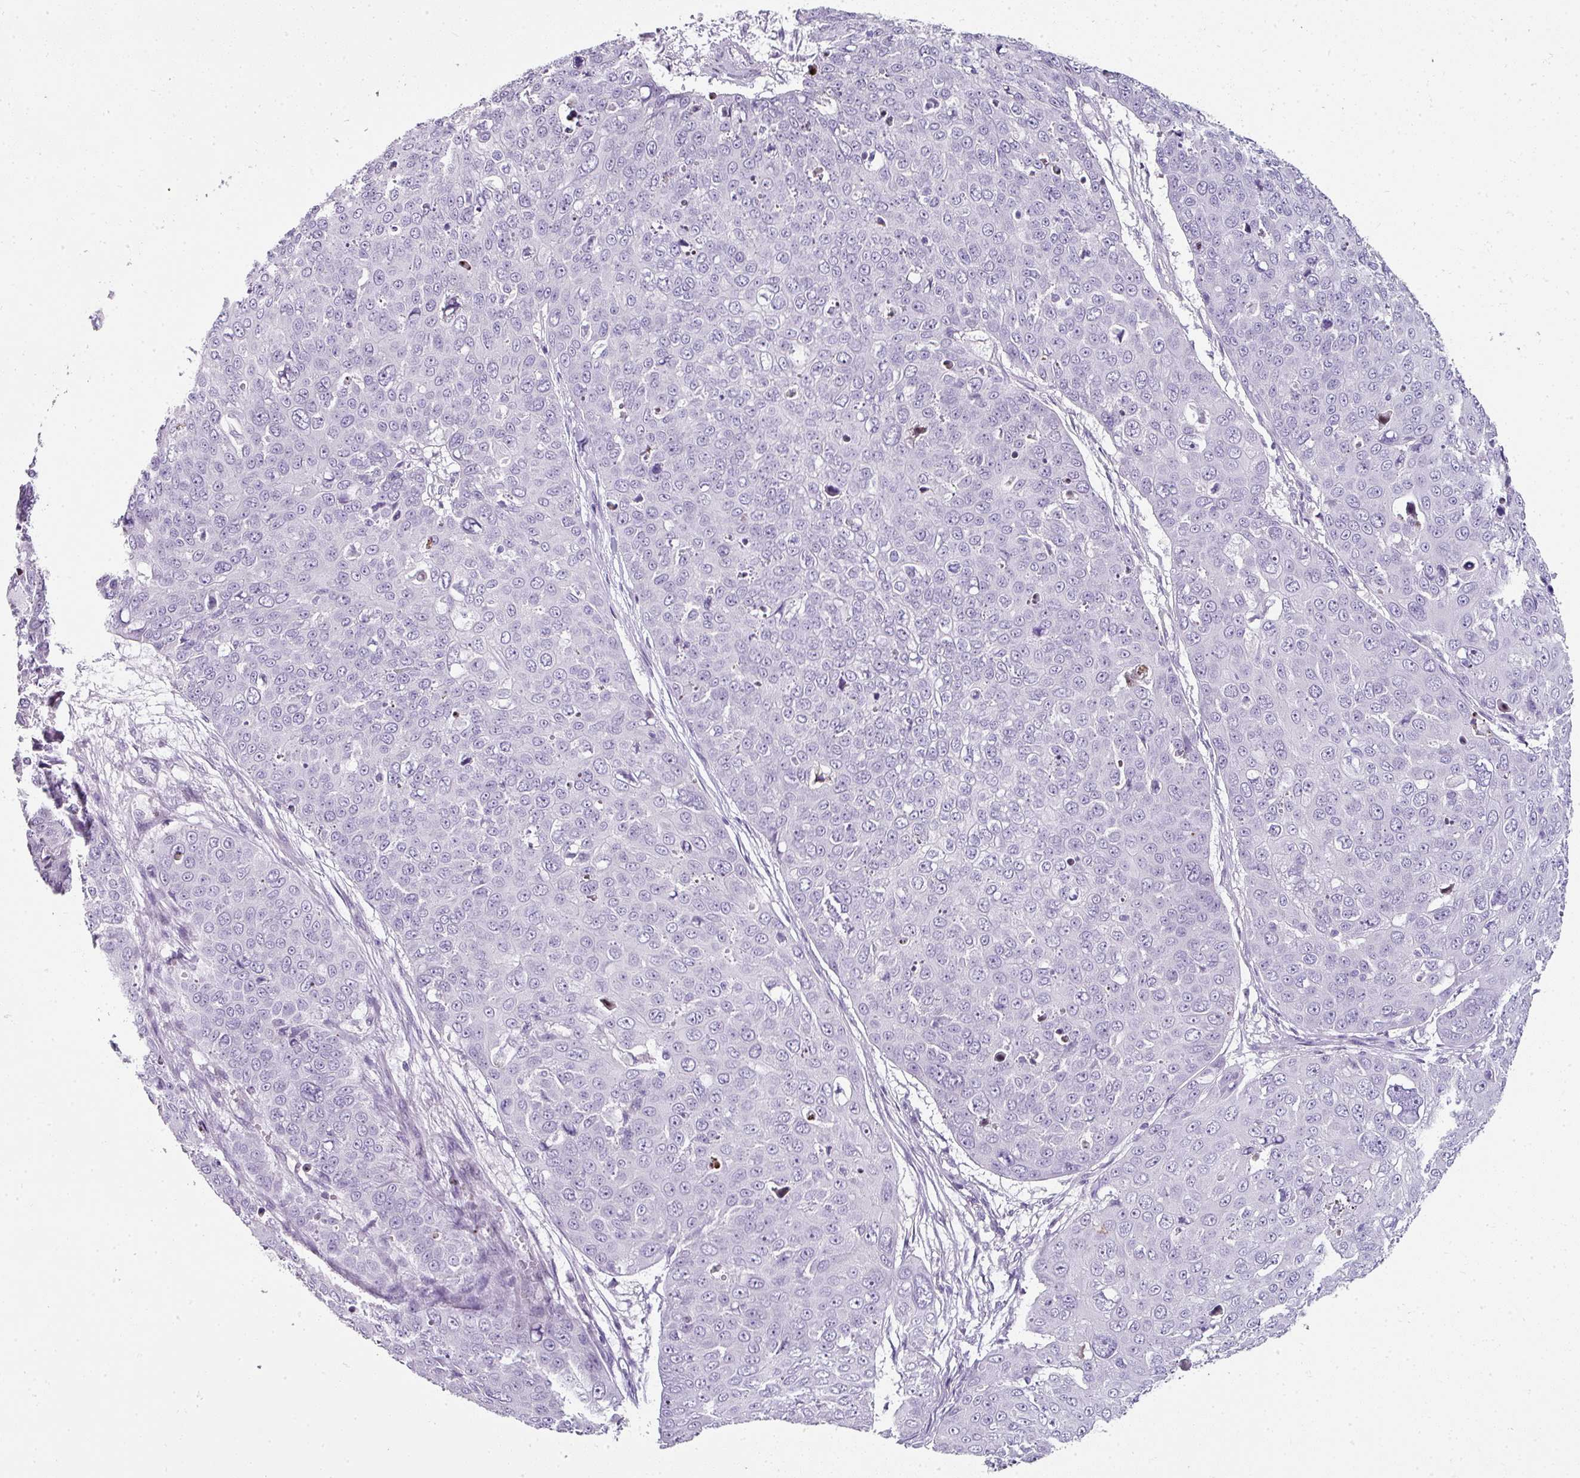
{"staining": {"intensity": "negative", "quantity": "none", "location": "none"}, "tissue": "skin cancer", "cell_type": "Tumor cells", "image_type": "cancer", "snomed": [{"axis": "morphology", "description": "Squamous cell carcinoma, NOS"}, {"axis": "topography", "description": "Skin"}], "caption": "This is a photomicrograph of IHC staining of squamous cell carcinoma (skin), which shows no expression in tumor cells.", "gene": "TRA2A", "patient": {"sex": "male", "age": 71}}